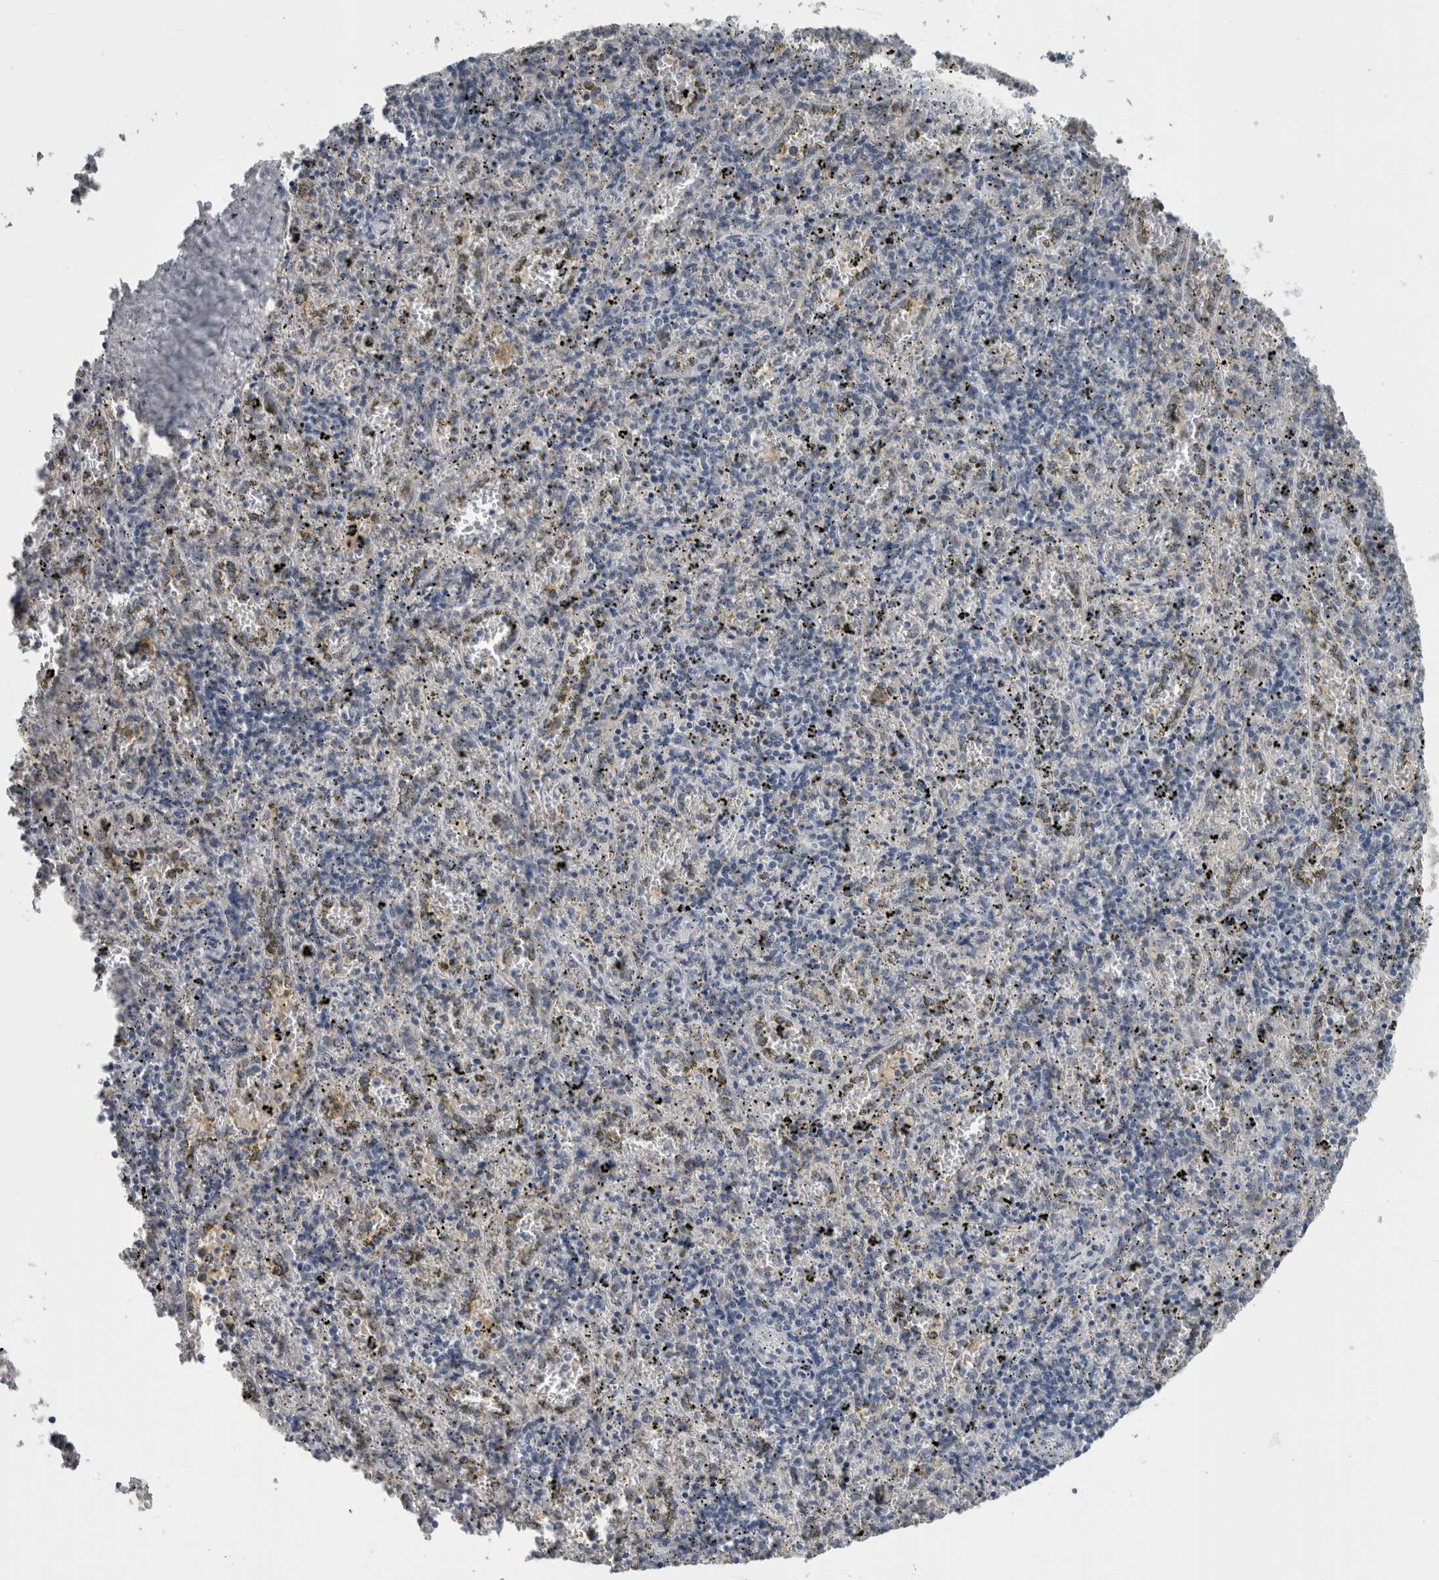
{"staining": {"intensity": "negative", "quantity": "none", "location": "none"}, "tissue": "spleen", "cell_type": "Cells in red pulp", "image_type": "normal", "snomed": [{"axis": "morphology", "description": "Normal tissue, NOS"}, {"axis": "topography", "description": "Spleen"}], "caption": "High power microscopy photomicrograph of an immunohistochemistry (IHC) histopathology image of normal spleen, revealing no significant expression in cells in red pulp.", "gene": "ACSF2", "patient": {"sex": "male", "age": 11}}